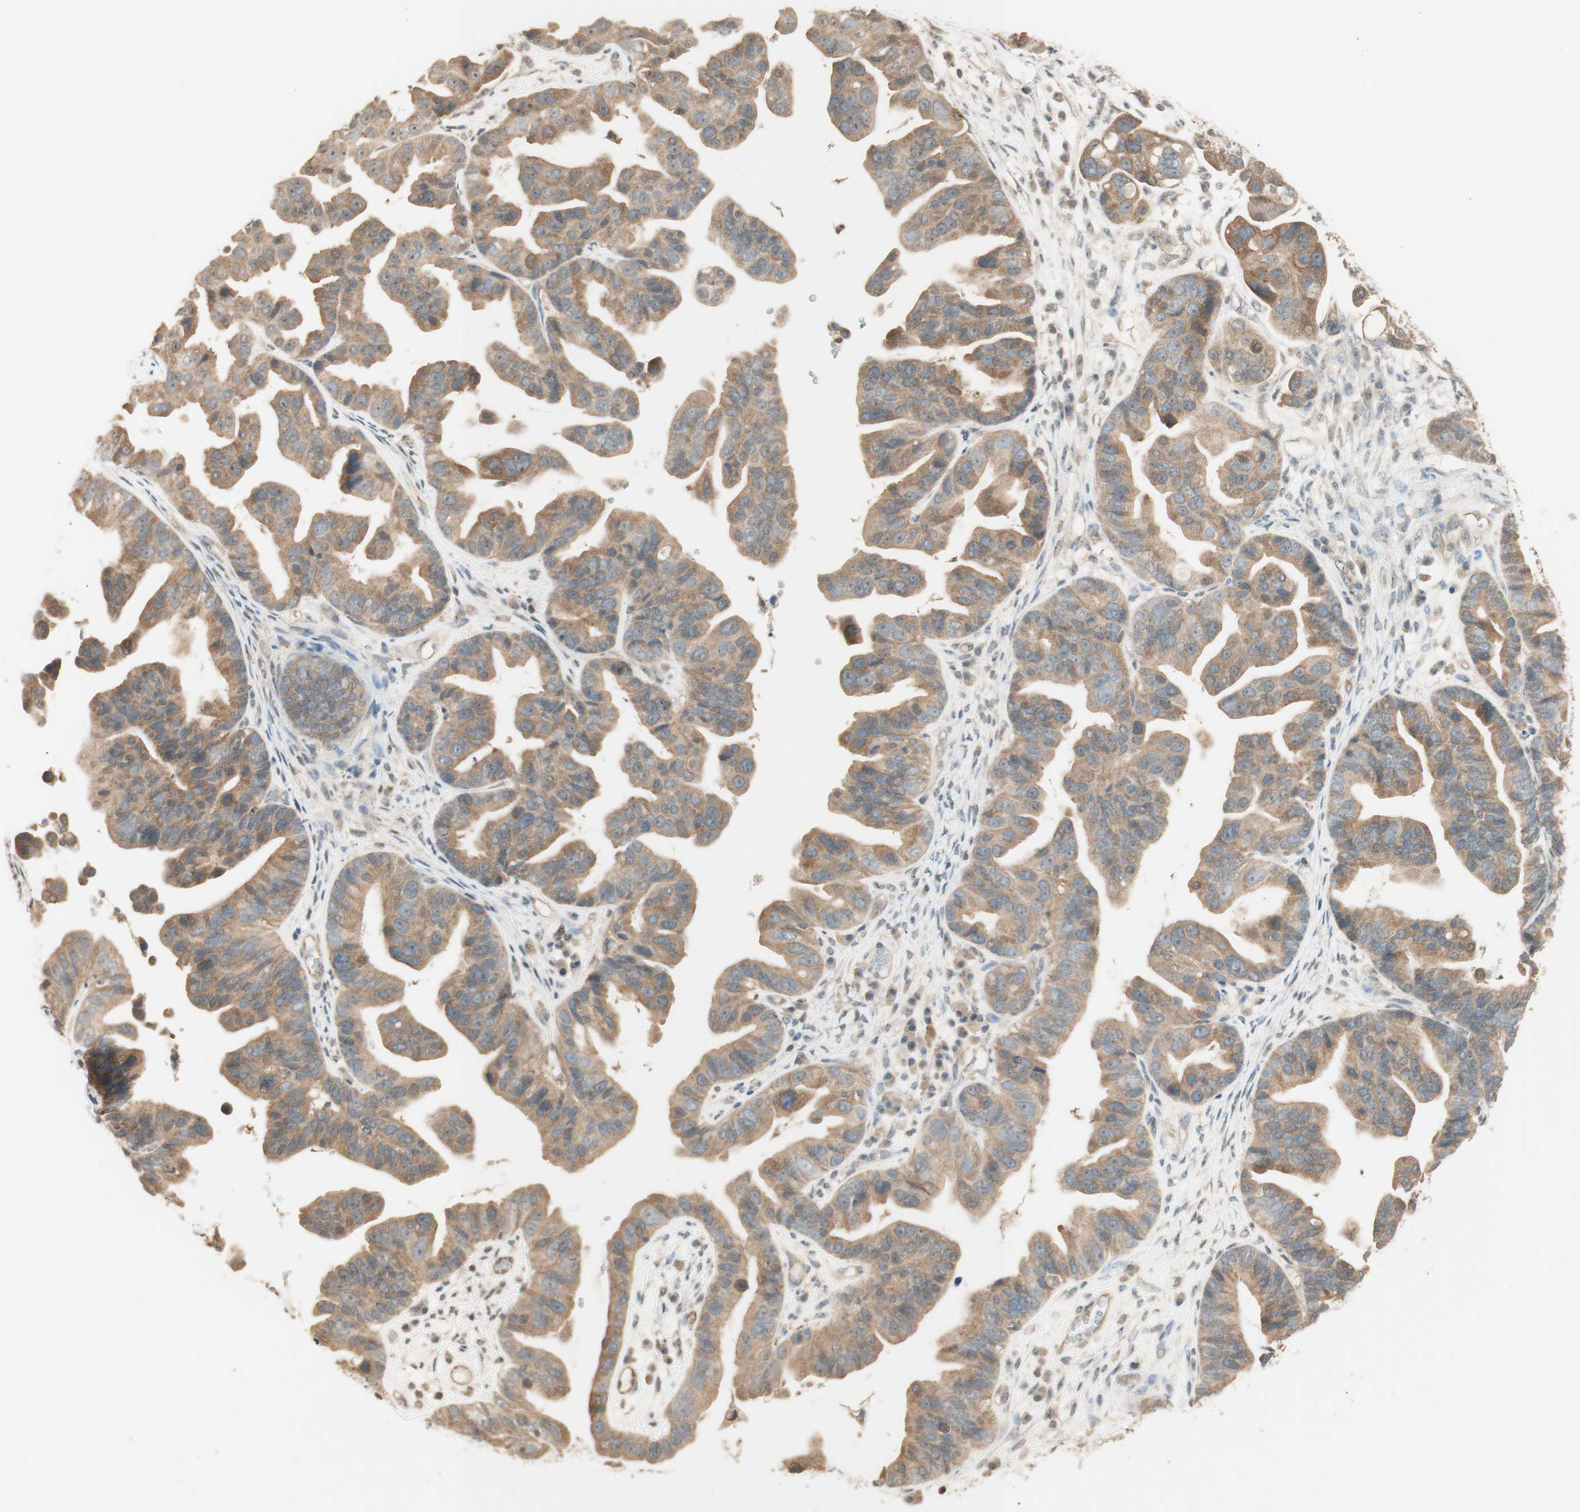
{"staining": {"intensity": "weak", "quantity": ">75%", "location": "cytoplasmic/membranous"}, "tissue": "ovarian cancer", "cell_type": "Tumor cells", "image_type": "cancer", "snomed": [{"axis": "morphology", "description": "Cystadenocarcinoma, serous, NOS"}, {"axis": "topography", "description": "Ovary"}], "caption": "Ovarian cancer stained for a protein exhibits weak cytoplasmic/membranous positivity in tumor cells.", "gene": "SPINT2", "patient": {"sex": "female", "age": 56}}